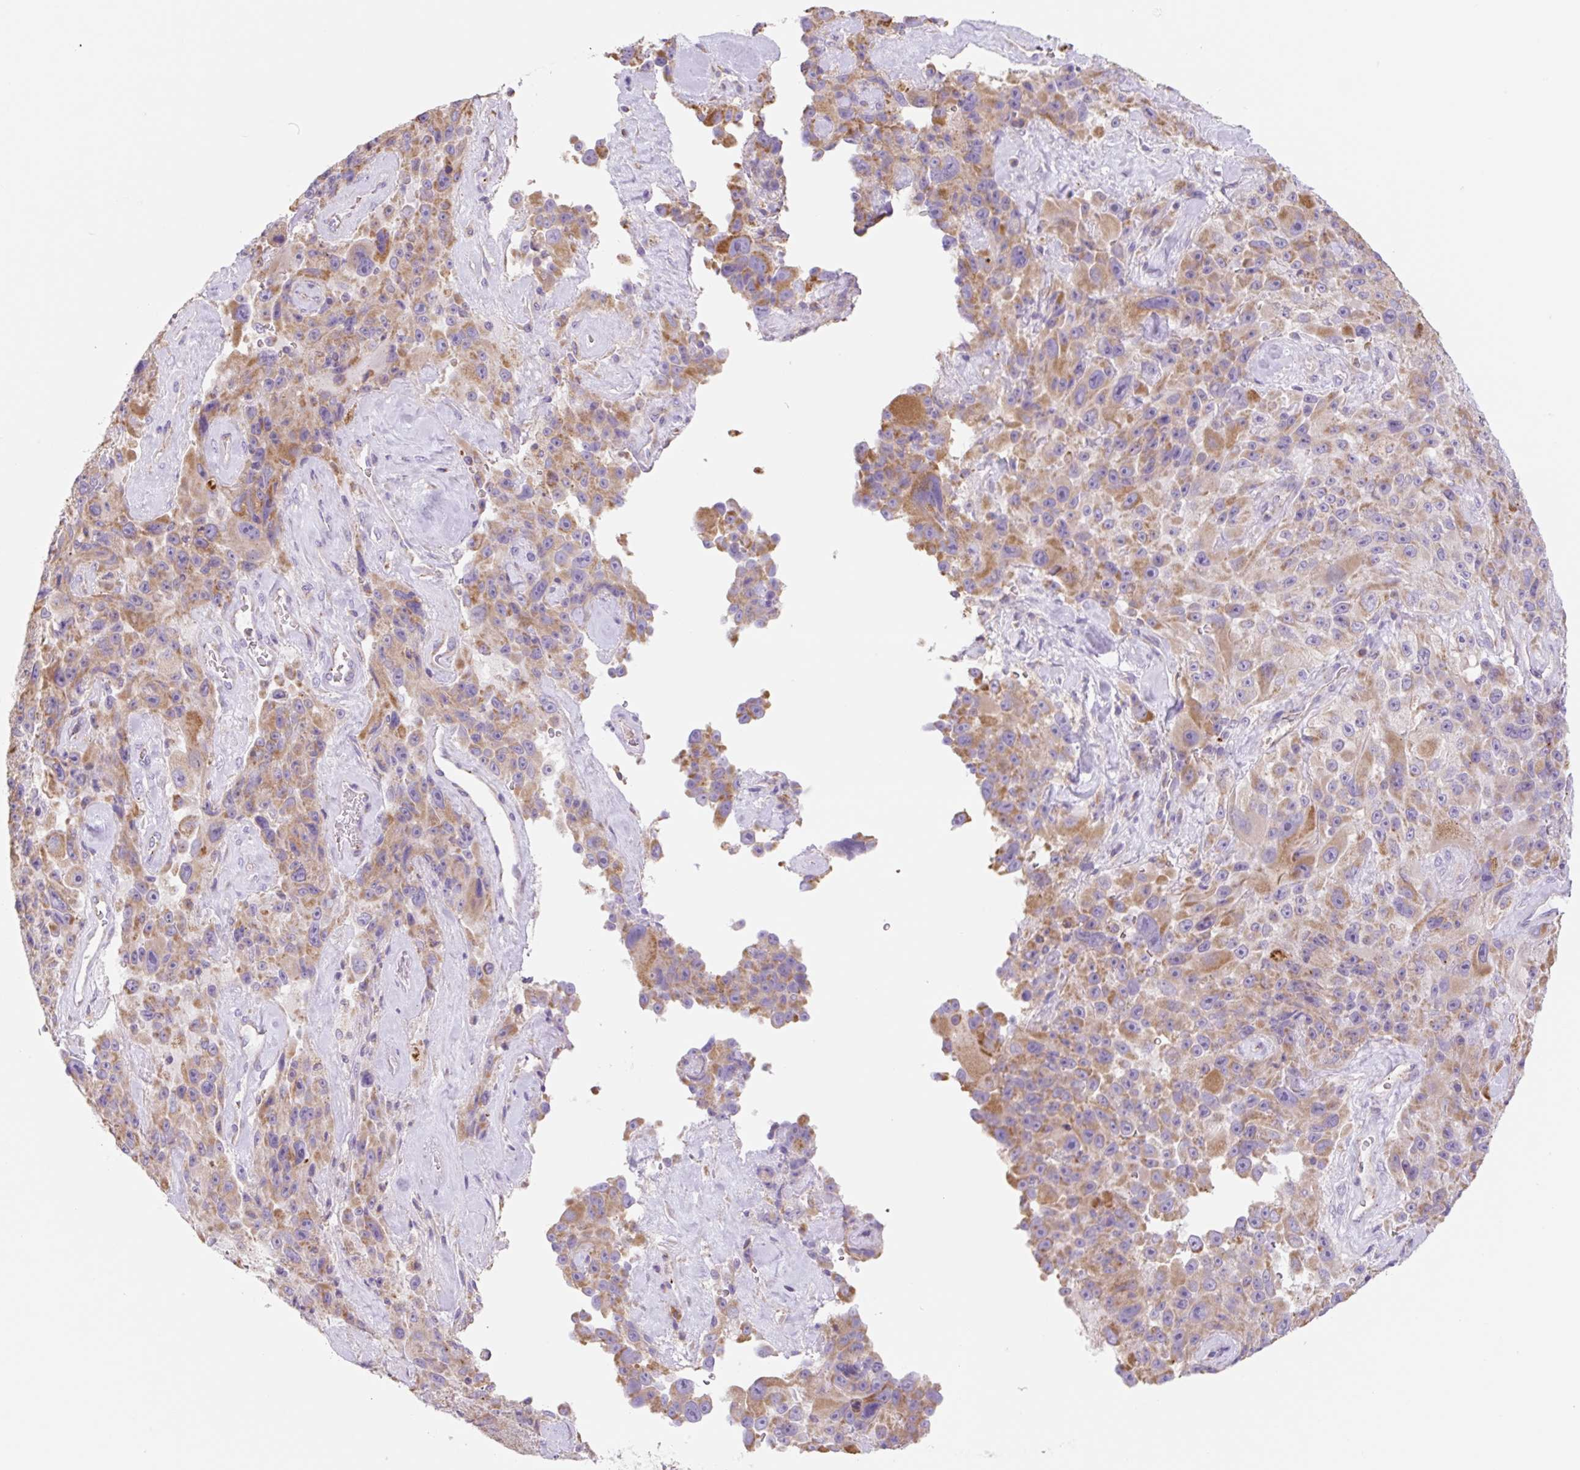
{"staining": {"intensity": "moderate", "quantity": ">75%", "location": "cytoplasmic/membranous"}, "tissue": "melanoma", "cell_type": "Tumor cells", "image_type": "cancer", "snomed": [{"axis": "morphology", "description": "Malignant melanoma, Metastatic site"}, {"axis": "topography", "description": "Lymph node"}], "caption": "There is medium levels of moderate cytoplasmic/membranous expression in tumor cells of malignant melanoma (metastatic site), as demonstrated by immunohistochemical staining (brown color).", "gene": "CLEC3A", "patient": {"sex": "male", "age": 62}}